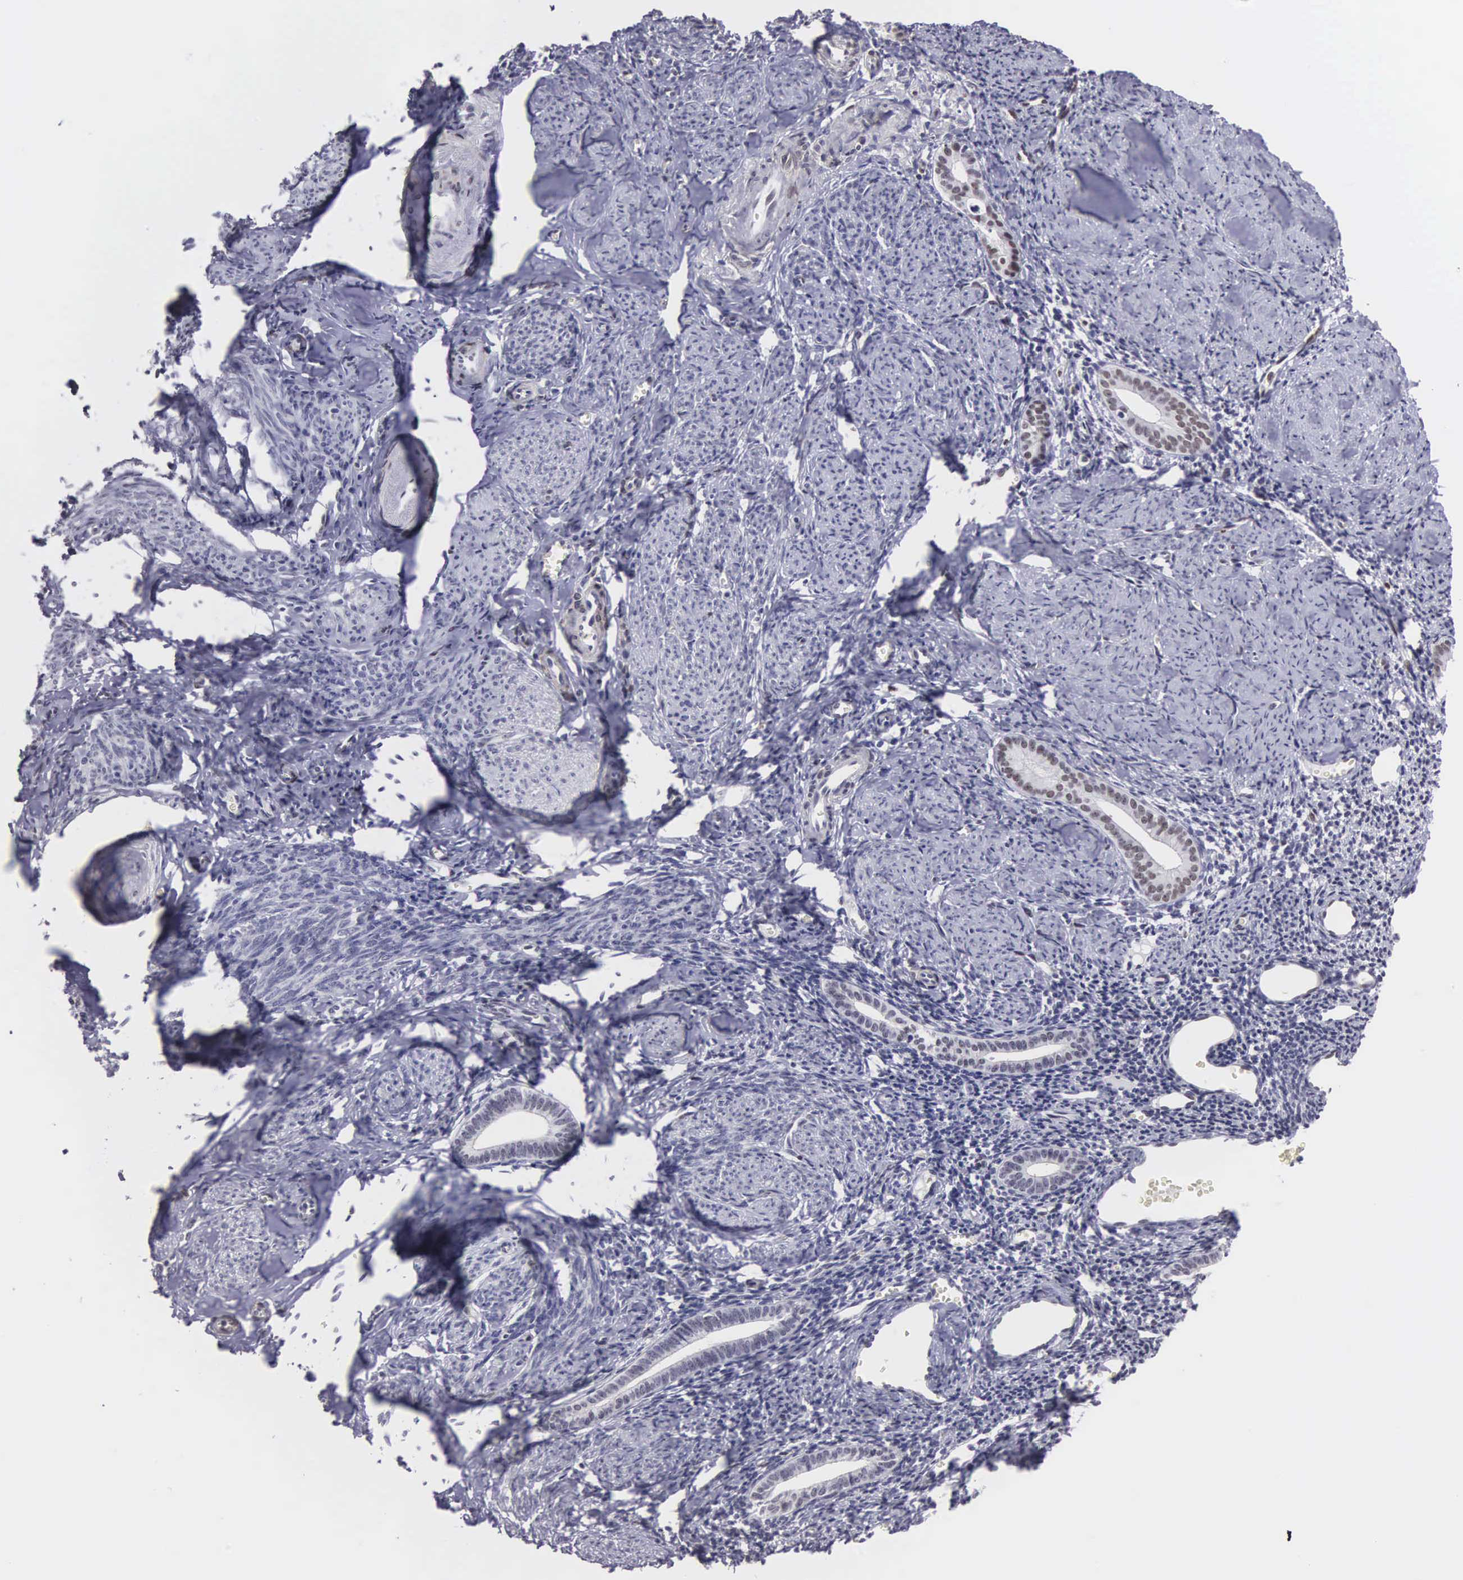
{"staining": {"intensity": "negative", "quantity": "none", "location": "none"}, "tissue": "endometrium", "cell_type": "Cells in endometrial stroma", "image_type": "normal", "snomed": [{"axis": "morphology", "description": "Normal tissue, NOS"}, {"axis": "morphology", "description": "Neoplasm, benign, NOS"}, {"axis": "topography", "description": "Uterus"}], "caption": "Immunohistochemical staining of normal endometrium reveals no significant expression in cells in endometrial stroma. (Brightfield microscopy of DAB IHC at high magnification).", "gene": "ETV6", "patient": {"sex": "female", "age": 55}}